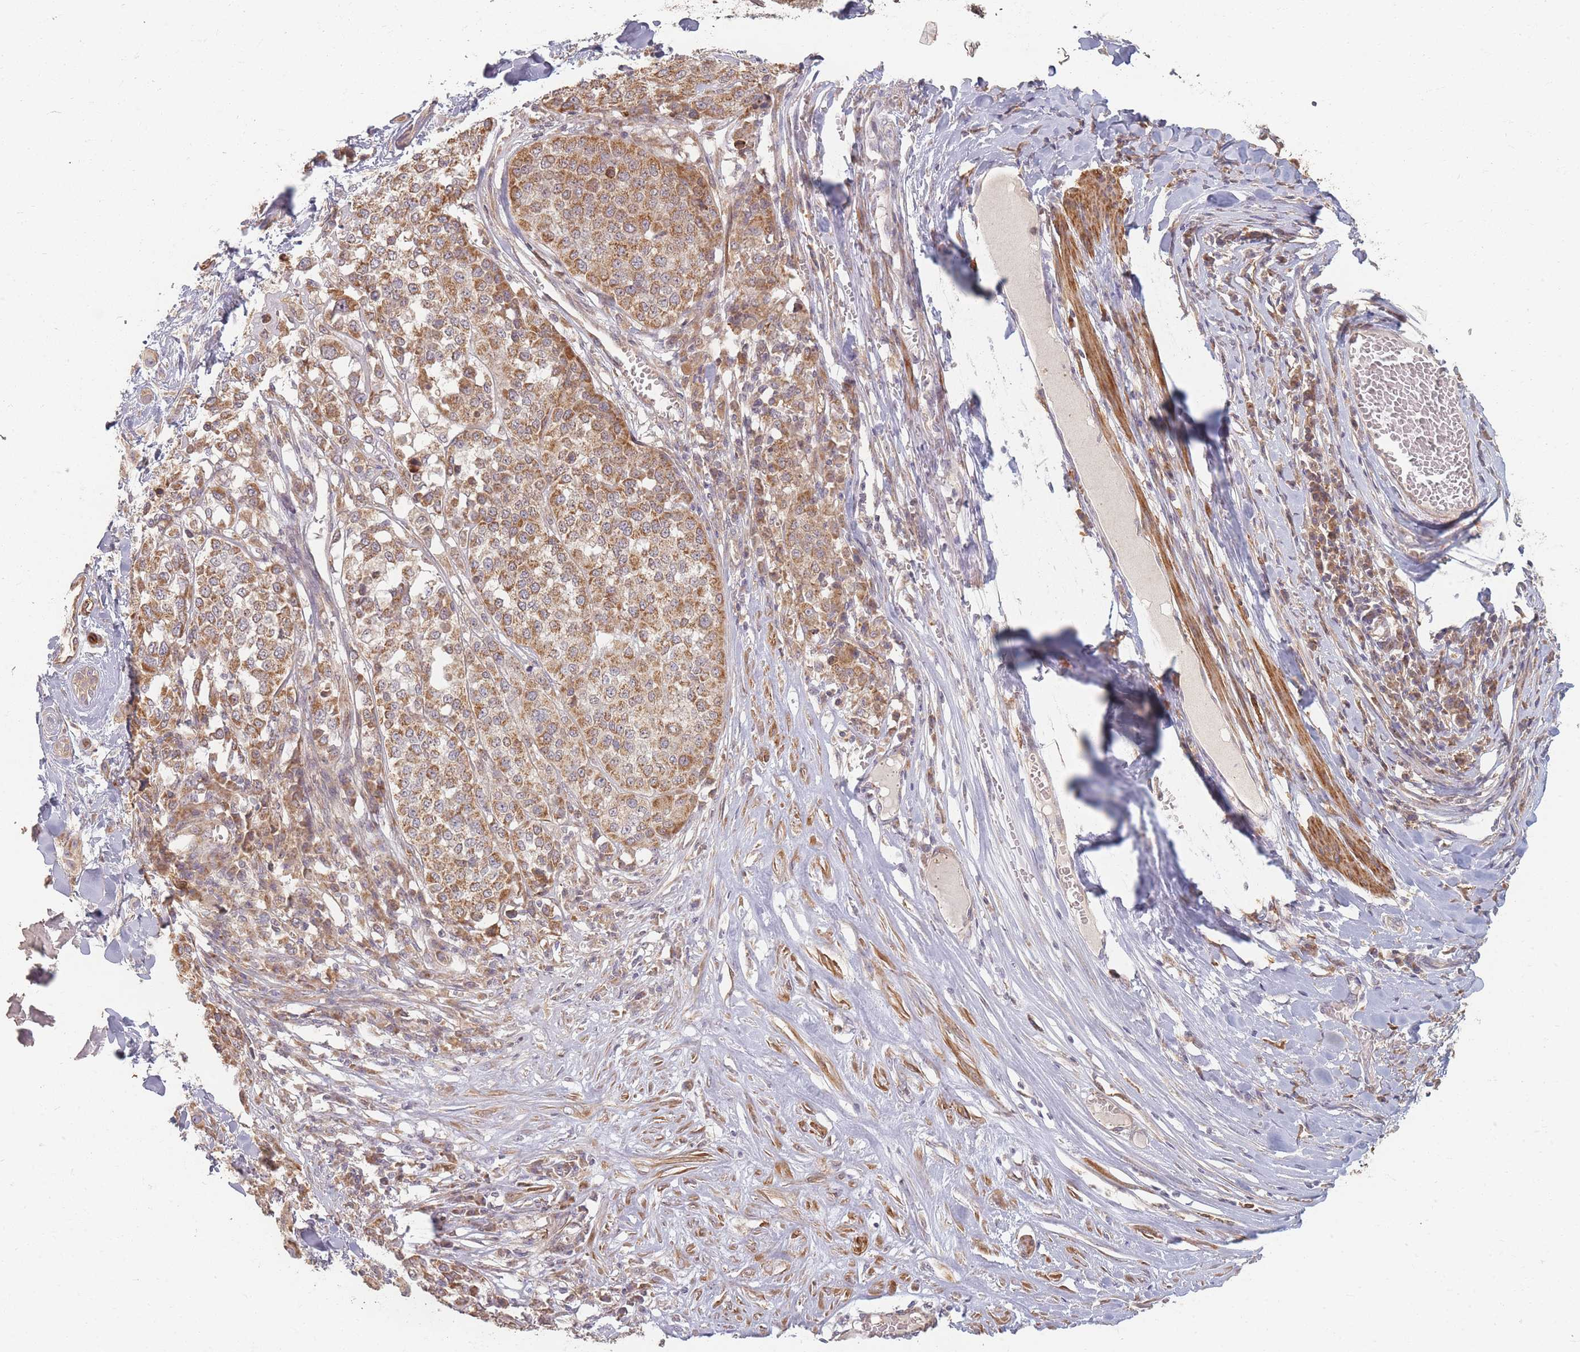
{"staining": {"intensity": "moderate", "quantity": ">75%", "location": "cytoplasmic/membranous"}, "tissue": "melanoma", "cell_type": "Tumor cells", "image_type": "cancer", "snomed": [{"axis": "morphology", "description": "Malignant melanoma, Metastatic site"}, {"axis": "topography", "description": "Lymph node"}], "caption": "Immunohistochemical staining of human melanoma reveals moderate cytoplasmic/membranous protein positivity in approximately >75% of tumor cells. The staining was performed using DAB, with brown indicating positive protein expression. Nuclei are stained blue with hematoxylin.", "gene": "MRPS6", "patient": {"sex": "male", "age": 44}}